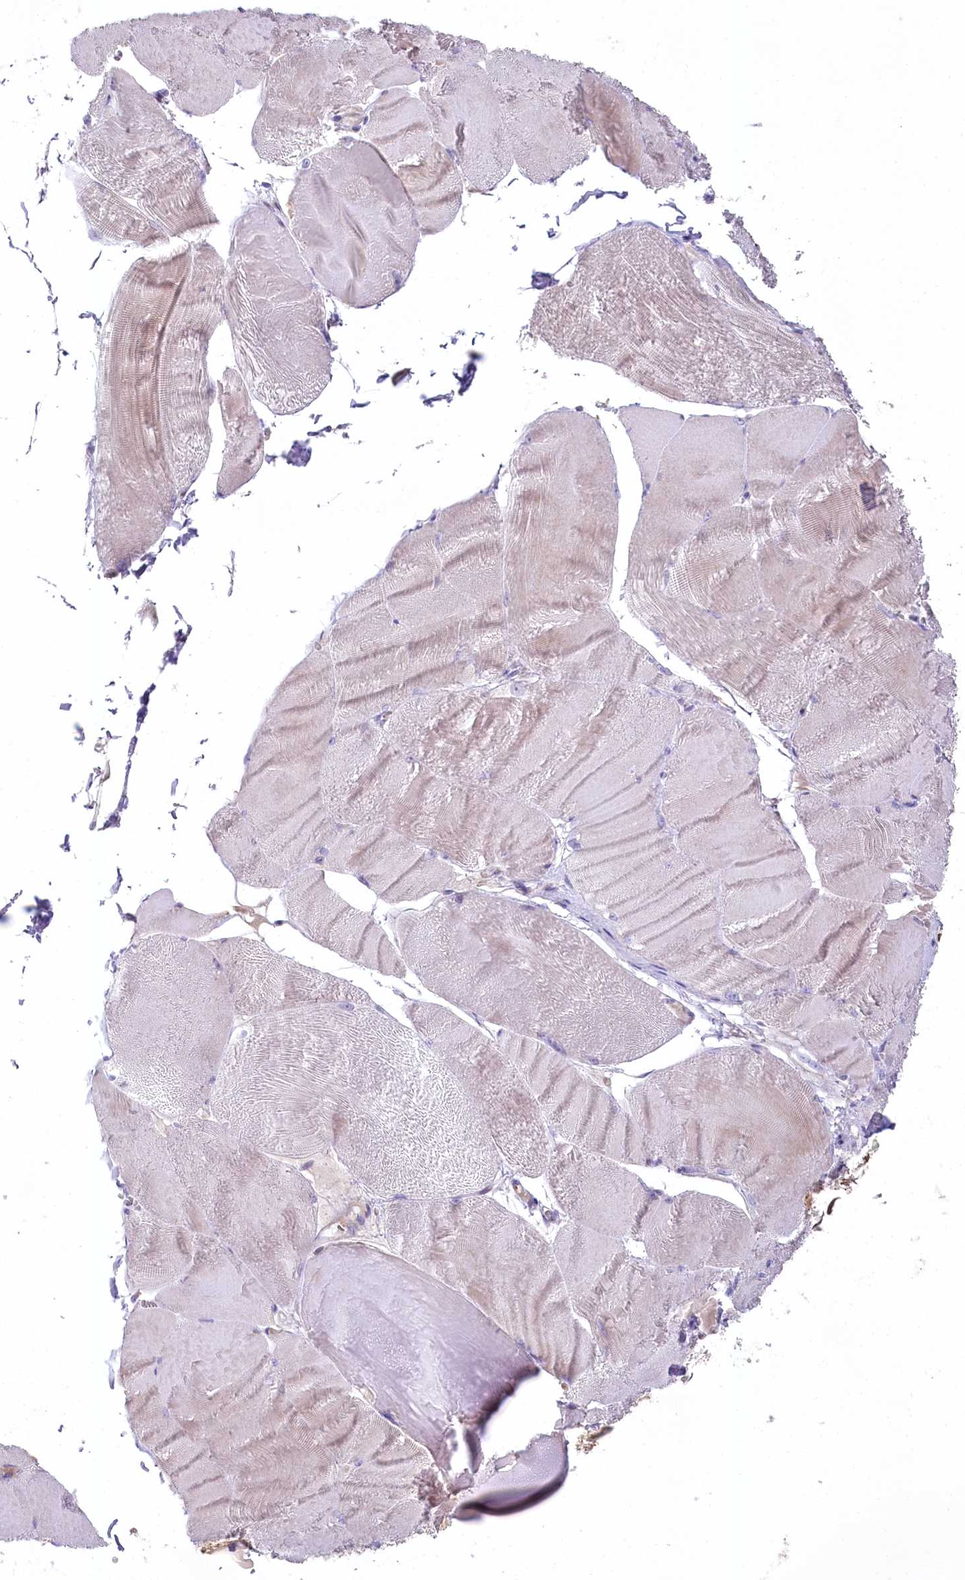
{"staining": {"intensity": "weak", "quantity": "<25%", "location": "cytoplasmic/membranous"}, "tissue": "skeletal muscle", "cell_type": "Myocytes", "image_type": "normal", "snomed": [{"axis": "morphology", "description": "Normal tissue, NOS"}, {"axis": "morphology", "description": "Basal cell carcinoma"}, {"axis": "topography", "description": "Skeletal muscle"}], "caption": "A photomicrograph of human skeletal muscle is negative for staining in myocytes.", "gene": "SLC6A11", "patient": {"sex": "female", "age": 64}}